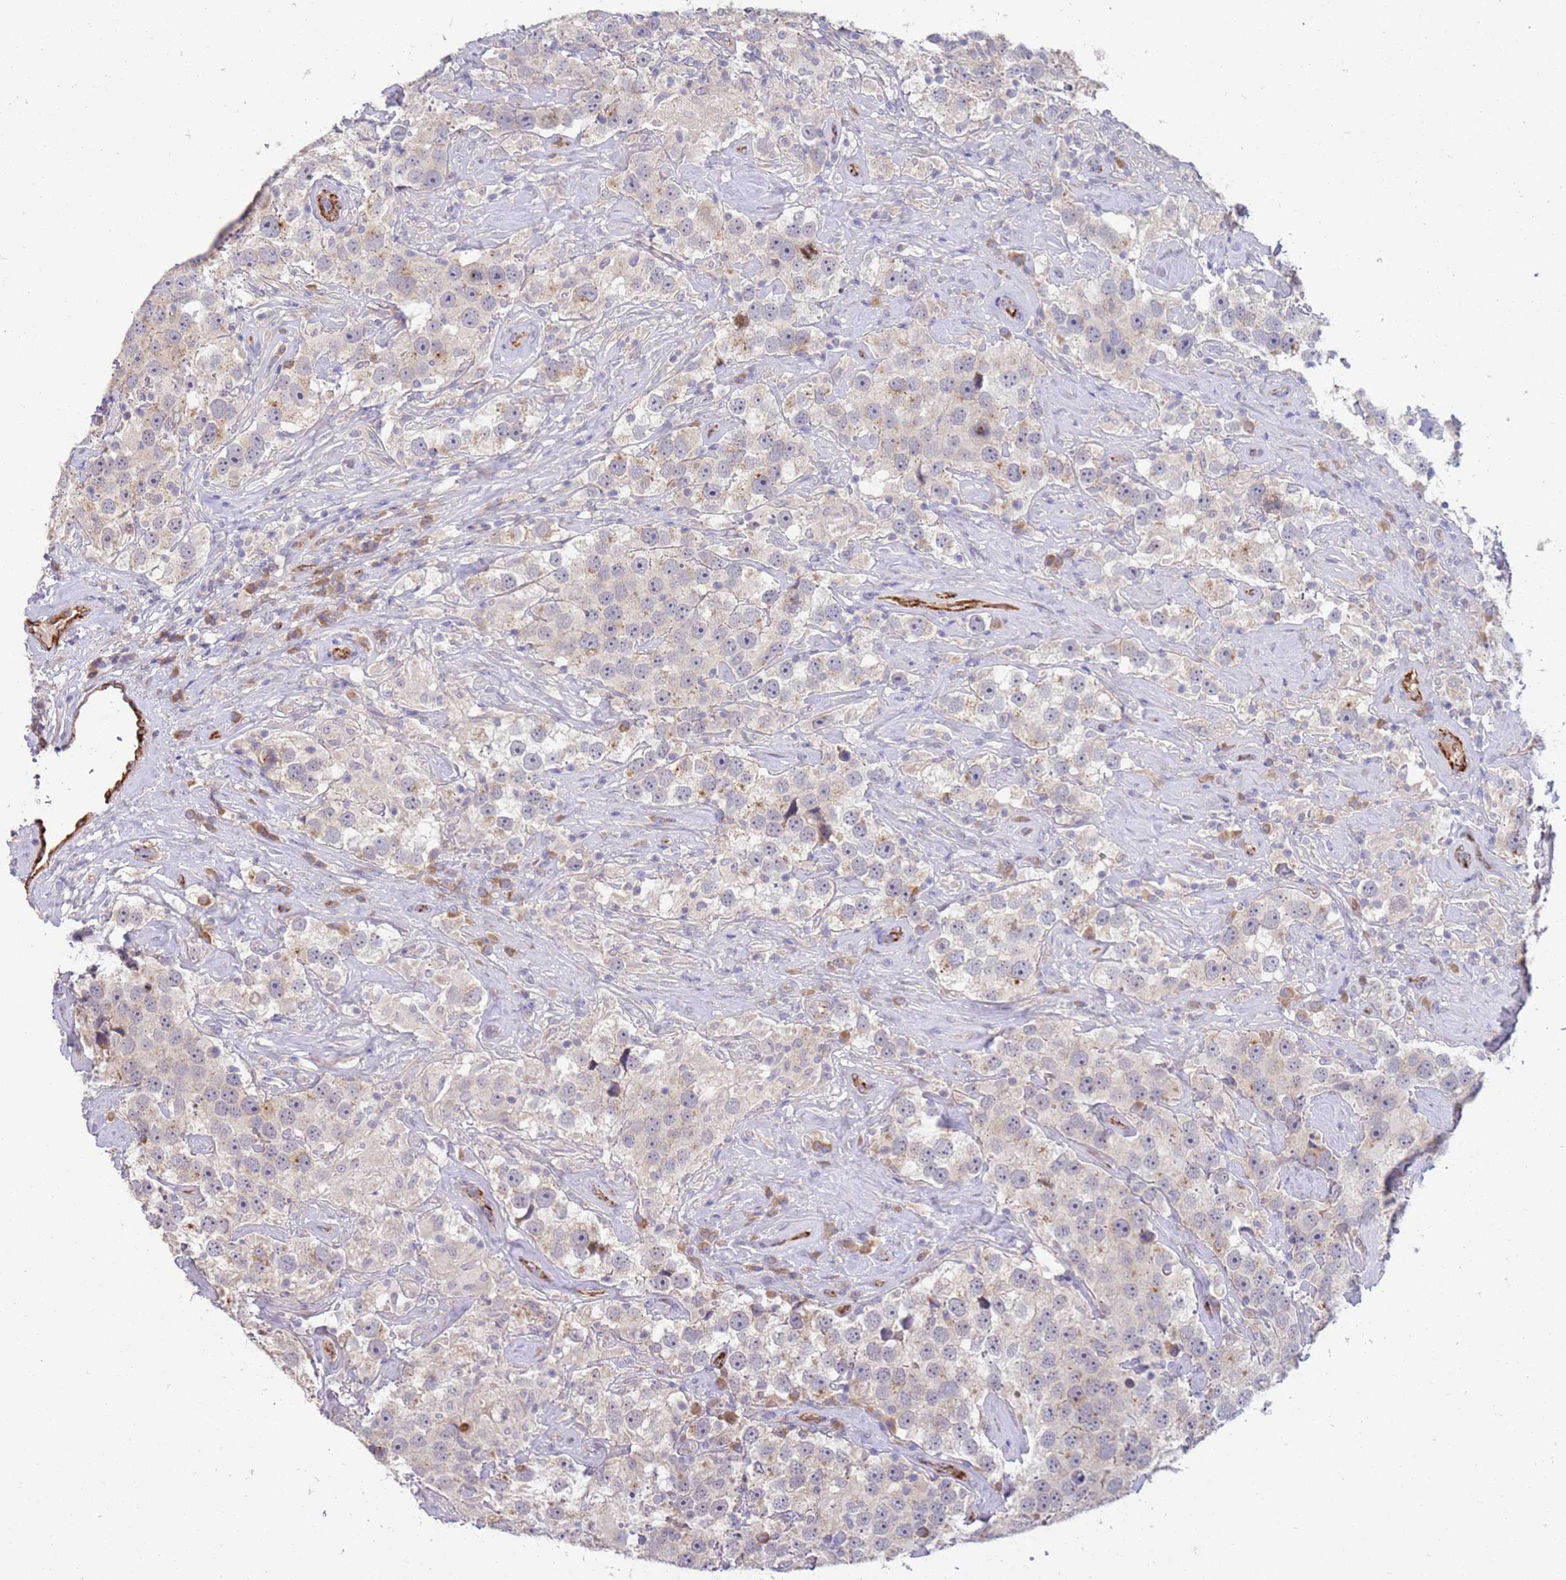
{"staining": {"intensity": "weak", "quantity": "<25%", "location": "cytoplasmic/membranous"}, "tissue": "testis cancer", "cell_type": "Tumor cells", "image_type": "cancer", "snomed": [{"axis": "morphology", "description": "Seminoma, NOS"}, {"axis": "topography", "description": "Testis"}], "caption": "Immunohistochemical staining of human testis cancer reveals no significant staining in tumor cells. Nuclei are stained in blue.", "gene": "NMUR2", "patient": {"sex": "male", "age": 49}}